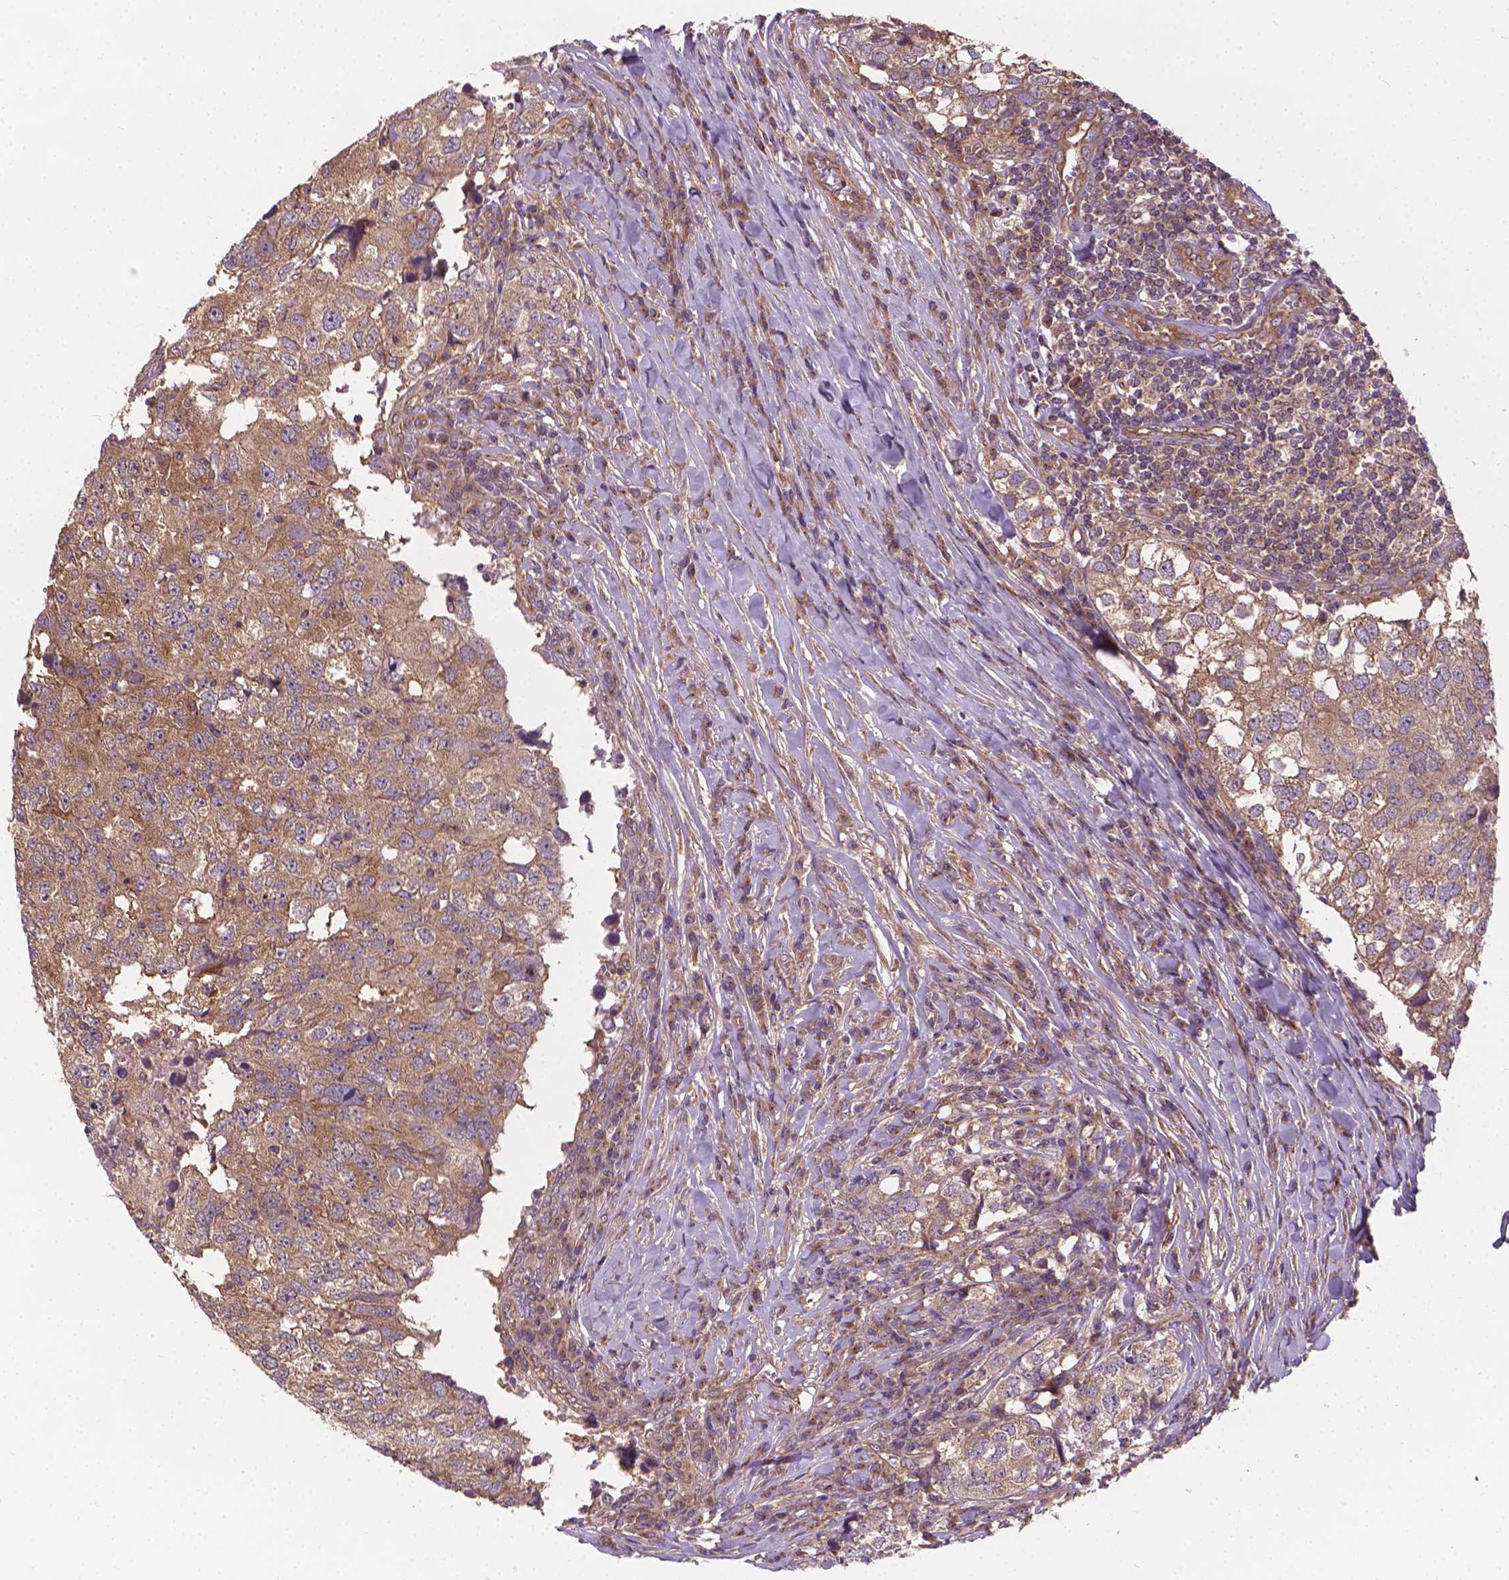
{"staining": {"intensity": "weak", "quantity": ">75%", "location": "cytoplasmic/membranous"}, "tissue": "breast cancer", "cell_type": "Tumor cells", "image_type": "cancer", "snomed": [{"axis": "morphology", "description": "Duct carcinoma"}, {"axis": "topography", "description": "Breast"}], "caption": "Immunohistochemistry (IHC) (DAB) staining of human breast cancer exhibits weak cytoplasmic/membranous protein expression in about >75% of tumor cells.", "gene": "MZT1", "patient": {"sex": "female", "age": 30}}